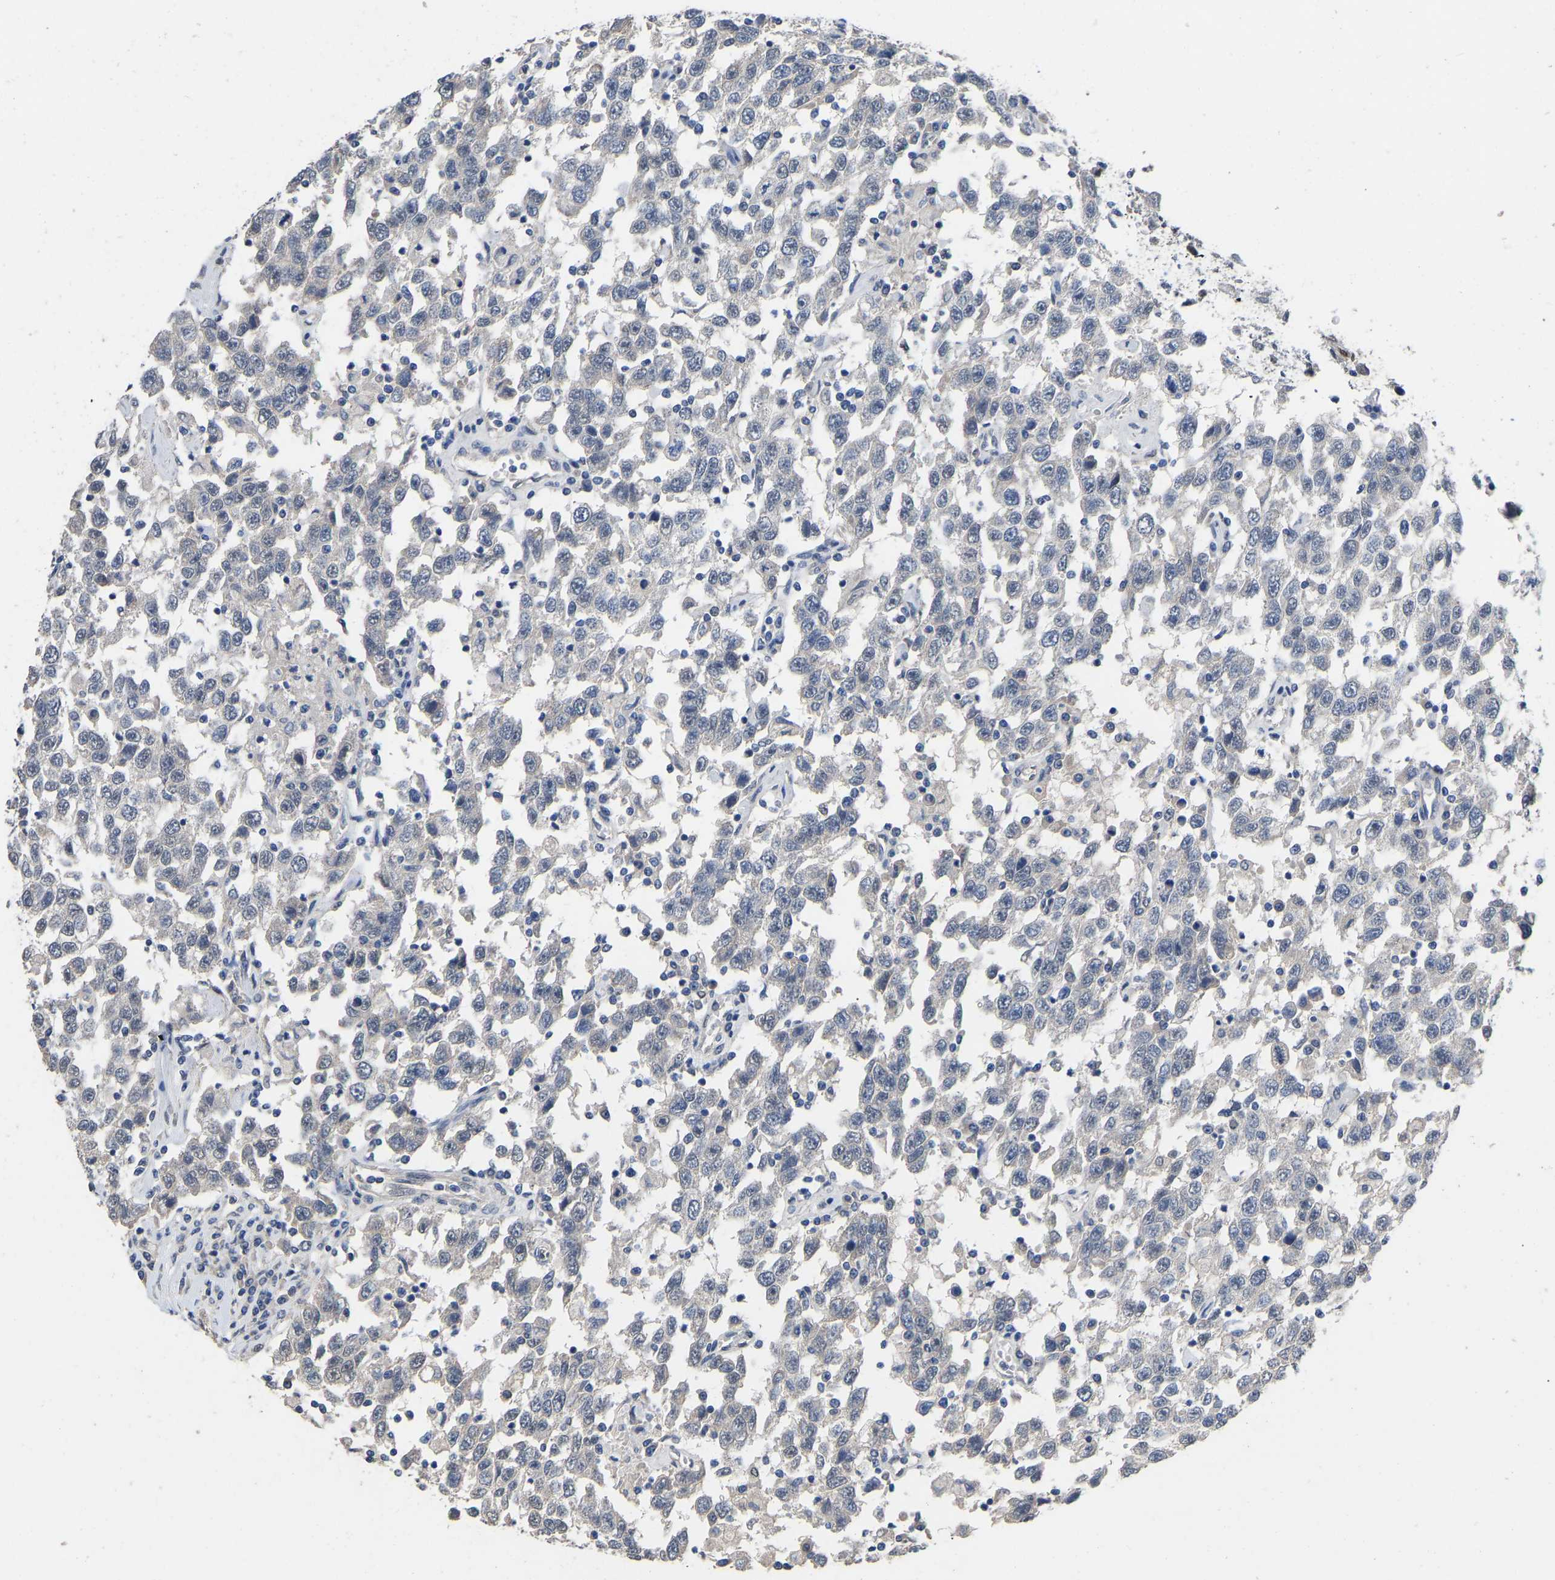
{"staining": {"intensity": "negative", "quantity": "none", "location": "none"}, "tissue": "testis cancer", "cell_type": "Tumor cells", "image_type": "cancer", "snomed": [{"axis": "morphology", "description": "Seminoma, NOS"}, {"axis": "topography", "description": "Testis"}], "caption": "A photomicrograph of human testis cancer is negative for staining in tumor cells.", "gene": "QKI", "patient": {"sex": "male", "age": 41}}